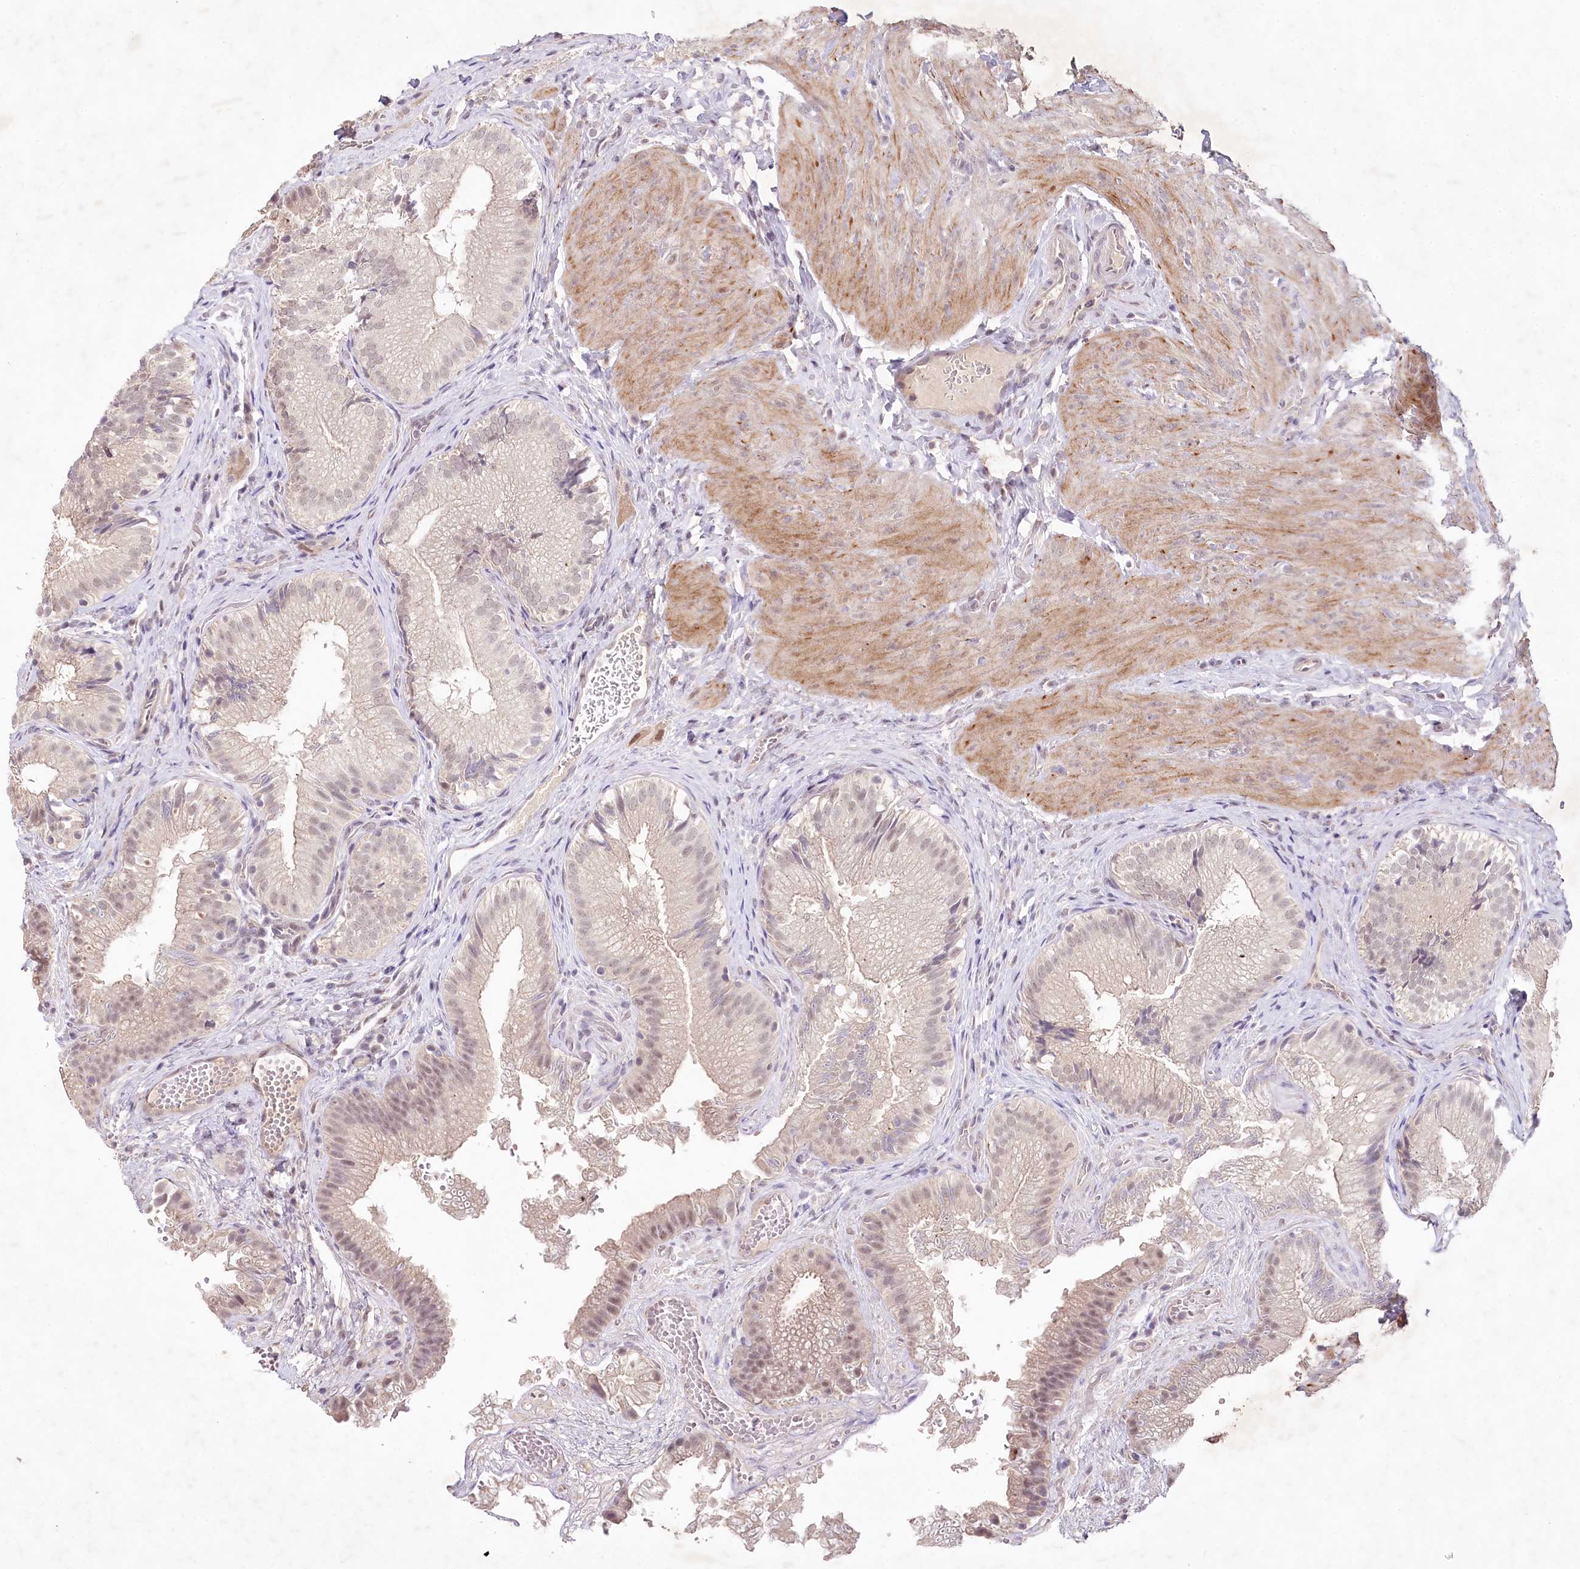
{"staining": {"intensity": "weak", "quantity": "25%-75%", "location": "cytoplasmic/membranous,nuclear"}, "tissue": "gallbladder", "cell_type": "Glandular cells", "image_type": "normal", "snomed": [{"axis": "morphology", "description": "Normal tissue, NOS"}, {"axis": "topography", "description": "Gallbladder"}], "caption": "A photomicrograph of human gallbladder stained for a protein shows weak cytoplasmic/membranous,nuclear brown staining in glandular cells.", "gene": "AMTN", "patient": {"sex": "female", "age": 30}}